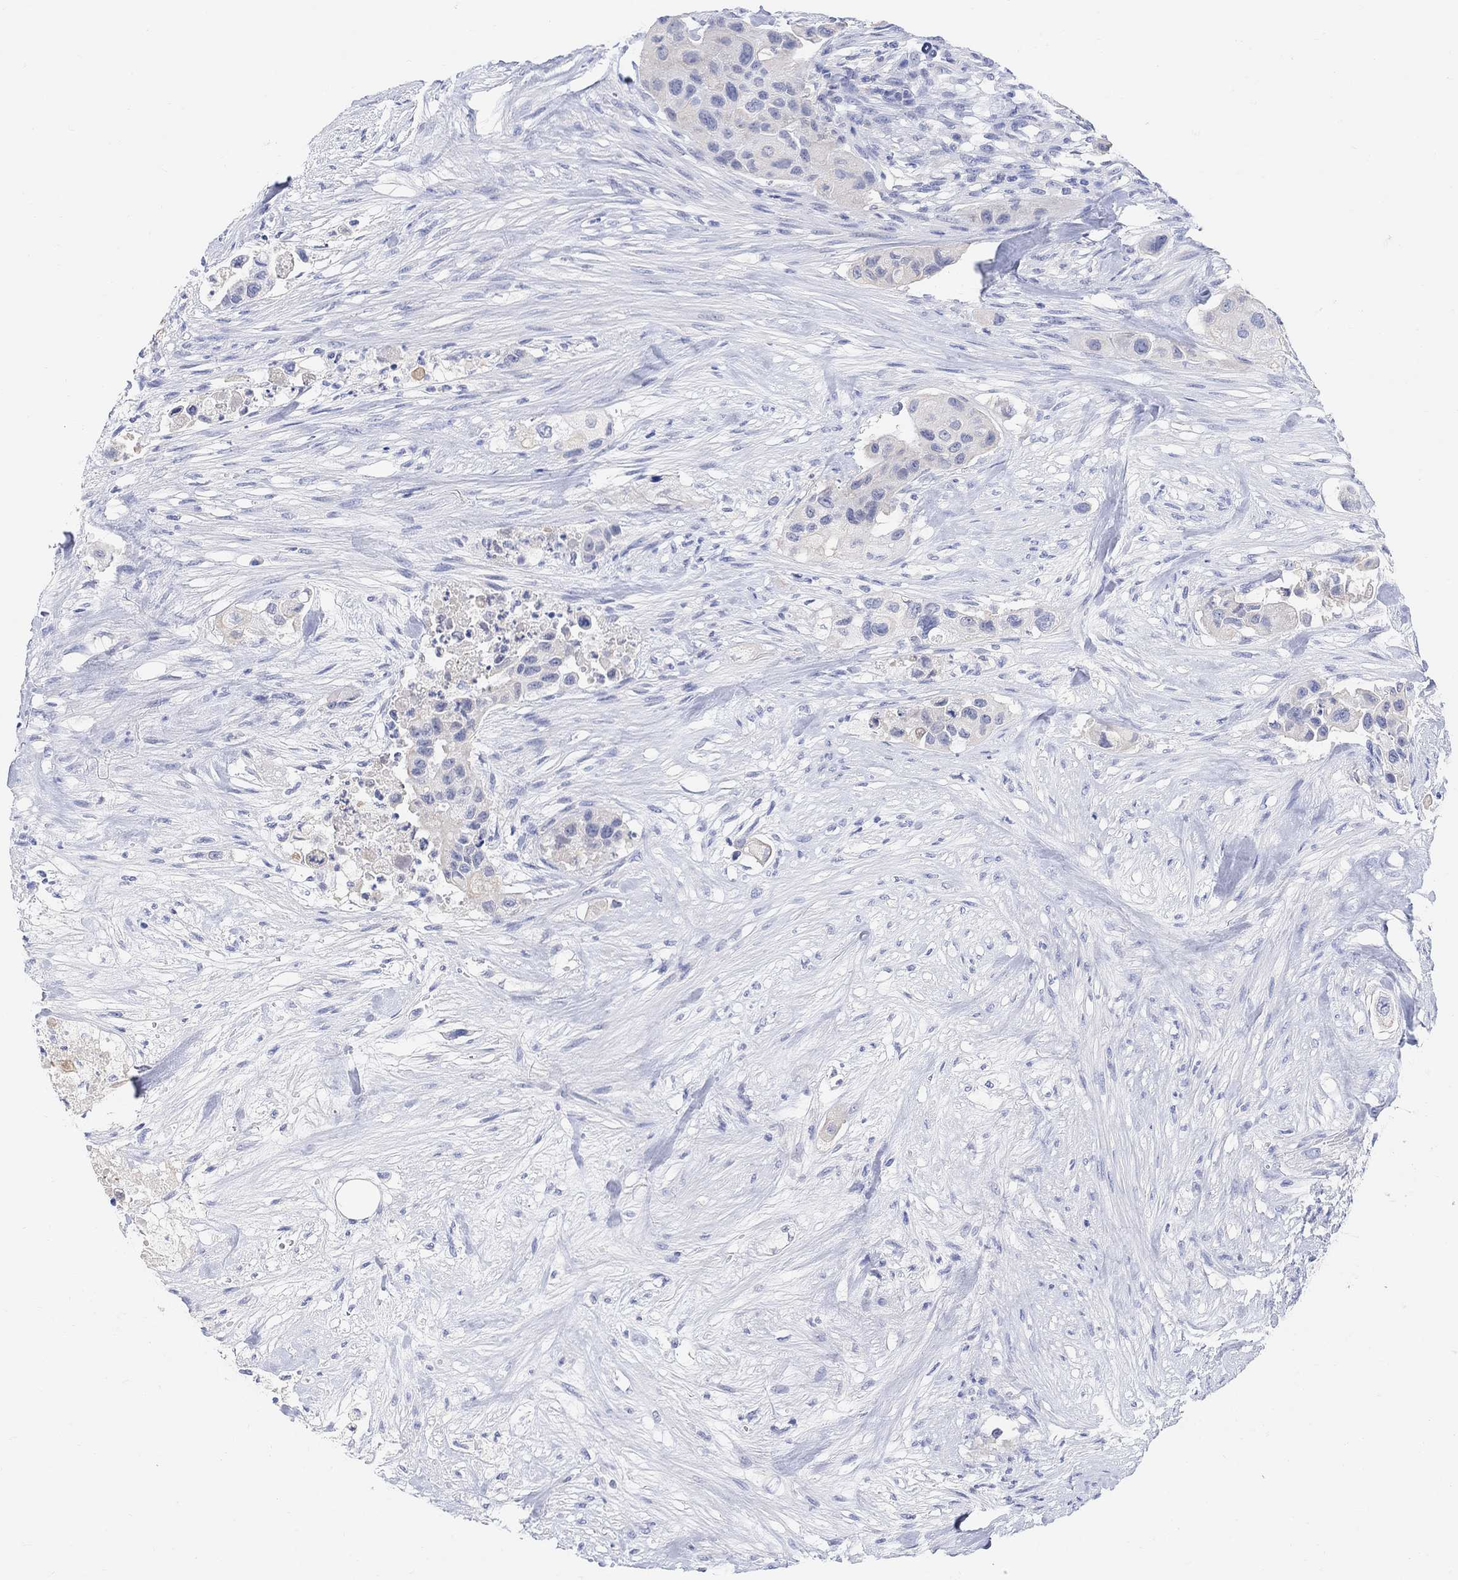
{"staining": {"intensity": "negative", "quantity": "none", "location": "none"}, "tissue": "urothelial cancer", "cell_type": "Tumor cells", "image_type": "cancer", "snomed": [{"axis": "morphology", "description": "Urothelial carcinoma, High grade"}, {"axis": "topography", "description": "Urinary bladder"}], "caption": "High magnification brightfield microscopy of high-grade urothelial carcinoma stained with DAB (3,3'-diaminobenzidine) (brown) and counterstained with hematoxylin (blue): tumor cells show no significant expression.", "gene": "TYR", "patient": {"sex": "female", "age": 73}}